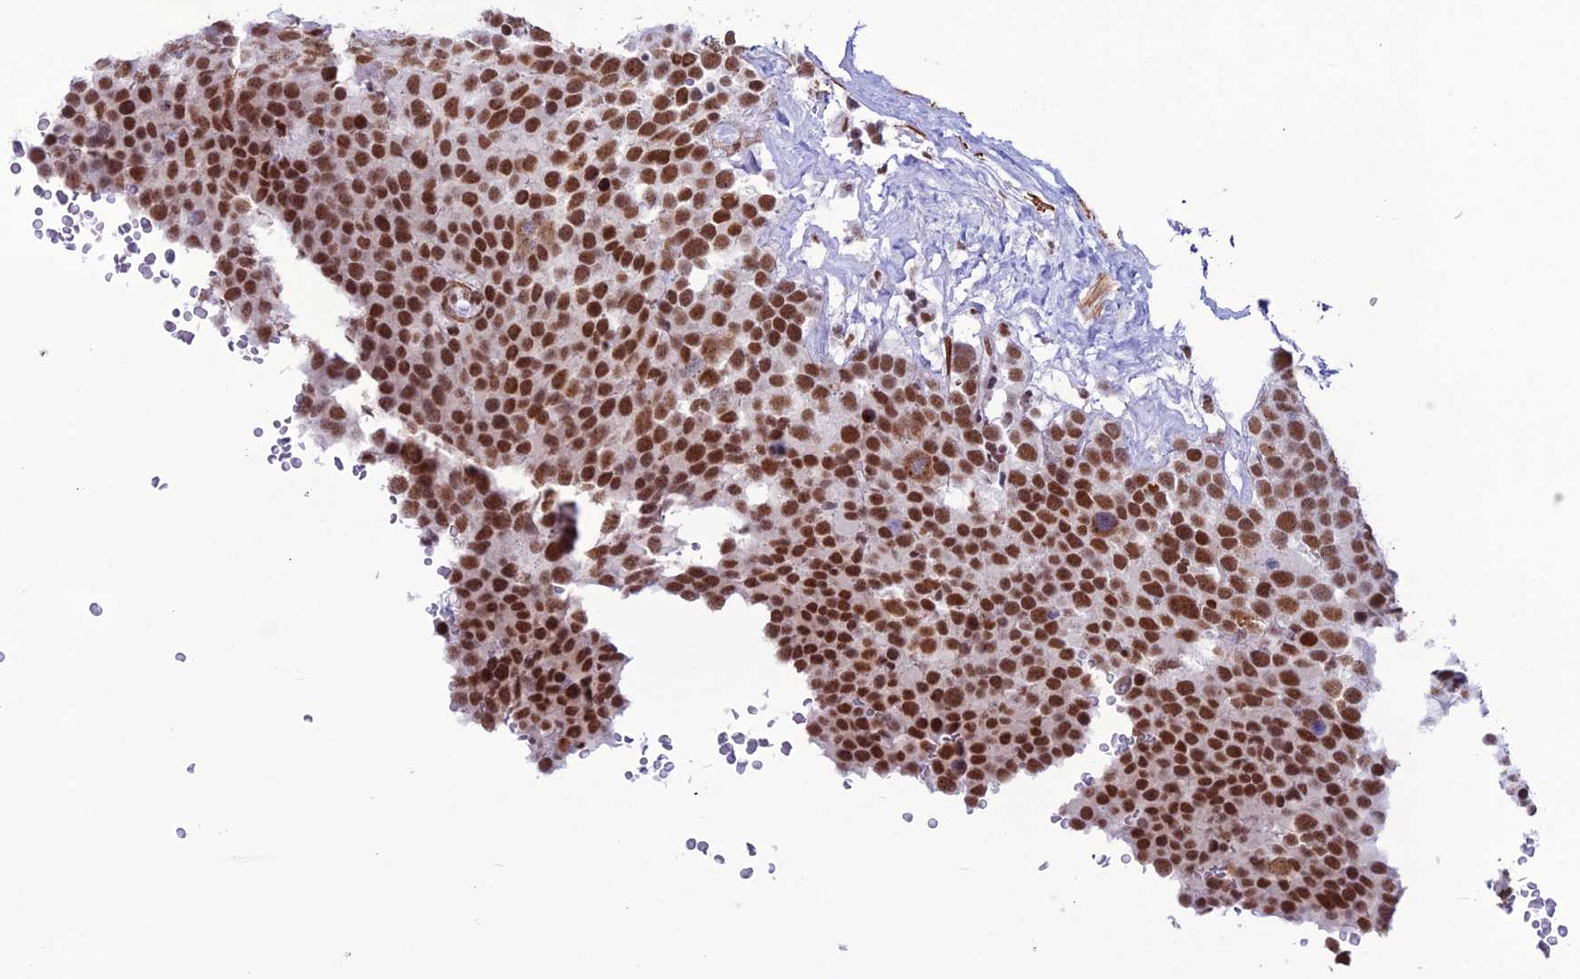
{"staining": {"intensity": "strong", "quantity": ">75%", "location": "nuclear"}, "tissue": "testis cancer", "cell_type": "Tumor cells", "image_type": "cancer", "snomed": [{"axis": "morphology", "description": "Seminoma, NOS"}, {"axis": "topography", "description": "Testis"}], "caption": "IHC histopathology image of human seminoma (testis) stained for a protein (brown), which displays high levels of strong nuclear positivity in approximately >75% of tumor cells.", "gene": "U2AF1", "patient": {"sex": "male", "age": 71}}